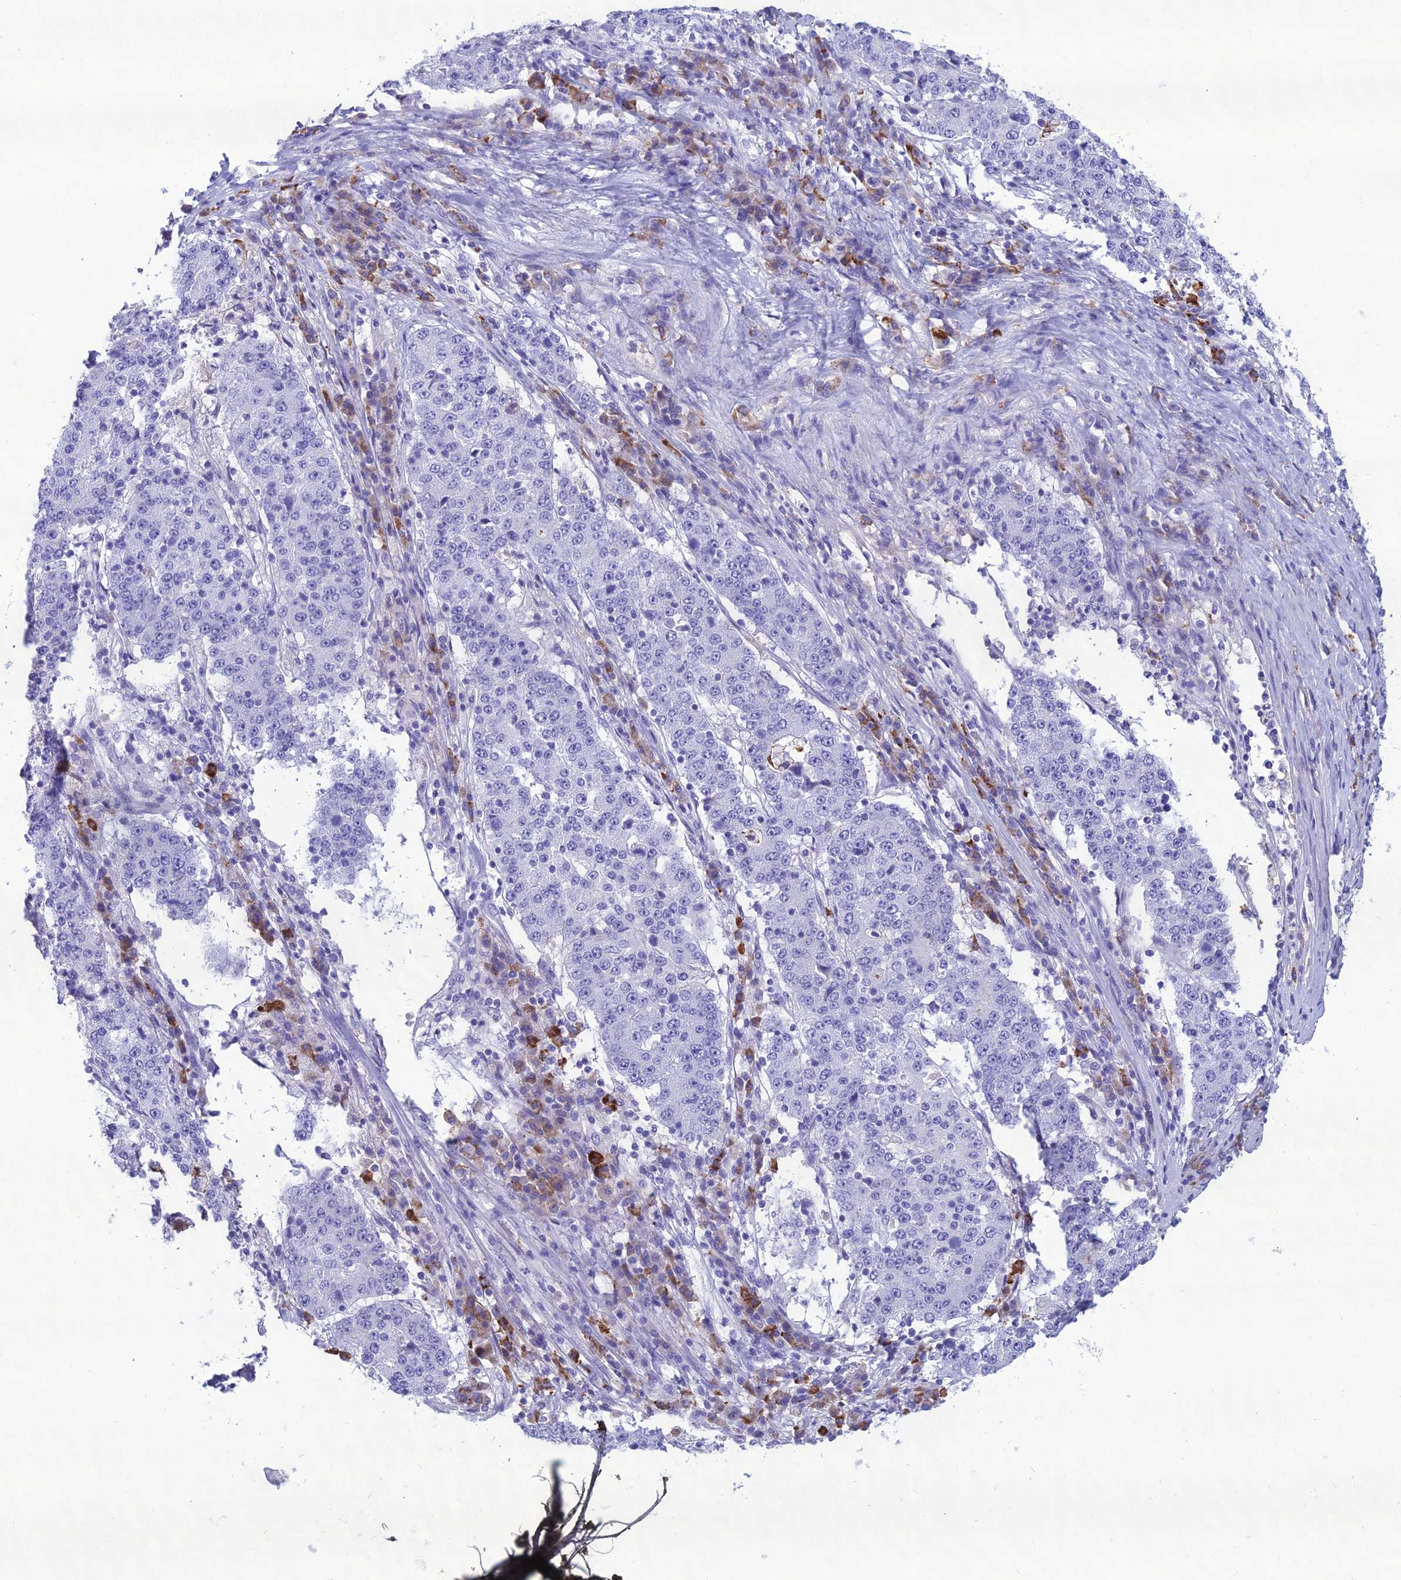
{"staining": {"intensity": "negative", "quantity": "none", "location": "none"}, "tissue": "stomach cancer", "cell_type": "Tumor cells", "image_type": "cancer", "snomed": [{"axis": "morphology", "description": "Adenocarcinoma, NOS"}, {"axis": "topography", "description": "Stomach"}], "caption": "Immunohistochemistry (IHC) histopathology image of neoplastic tissue: human stomach cancer stained with DAB (3,3'-diaminobenzidine) displays no significant protein expression in tumor cells. (DAB (3,3'-diaminobenzidine) IHC, high magnification).", "gene": "CRB2", "patient": {"sex": "male", "age": 59}}